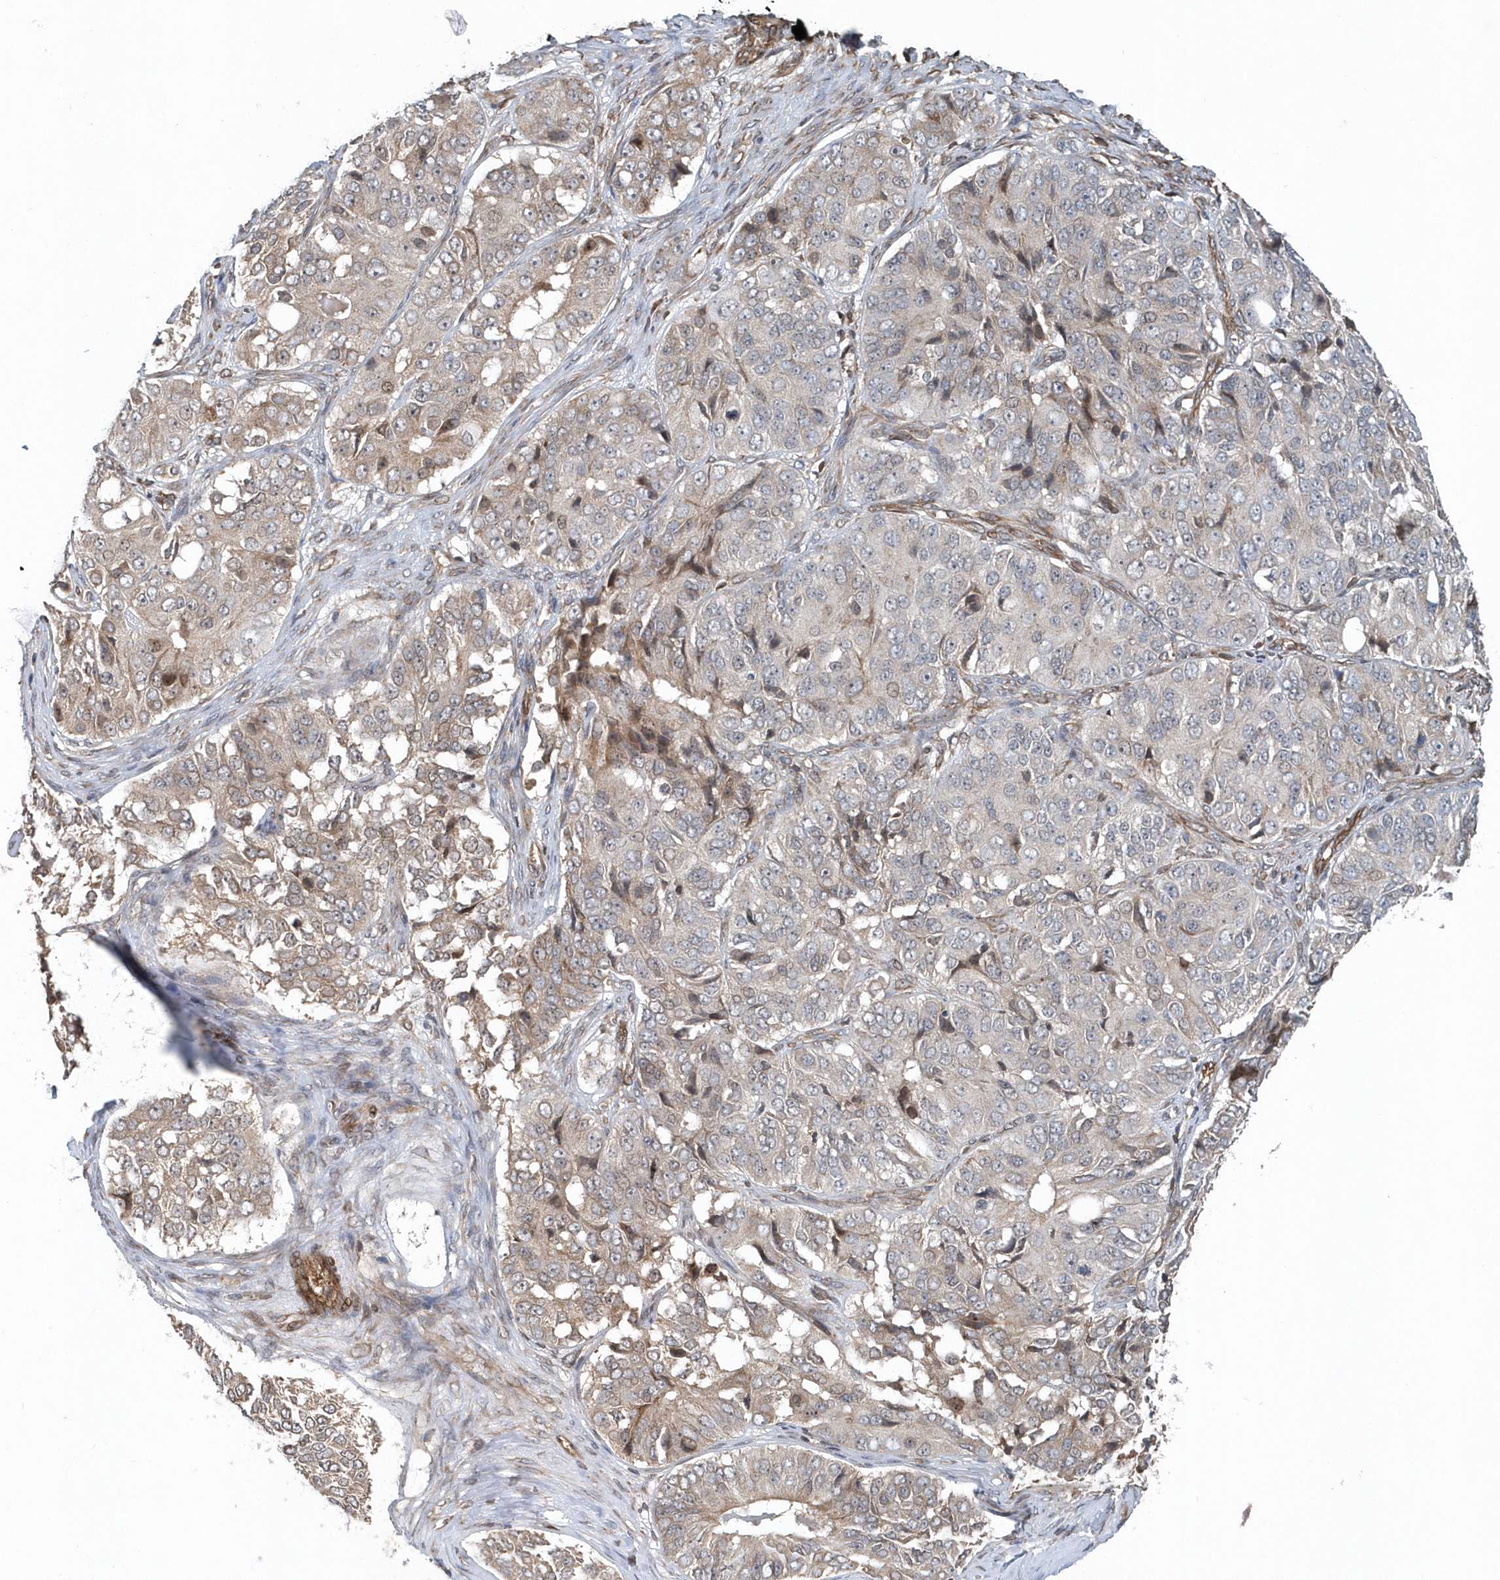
{"staining": {"intensity": "weak", "quantity": "<25%", "location": "cytoplasmic/membranous"}, "tissue": "ovarian cancer", "cell_type": "Tumor cells", "image_type": "cancer", "snomed": [{"axis": "morphology", "description": "Carcinoma, endometroid"}, {"axis": "topography", "description": "Ovary"}], "caption": "A histopathology image of ovarian endometroid carcinoma stained for a protein exhibits no brown staining in tumor cells.", "gene": "MCC", "patient": {"sex": "female", "age": 51}}